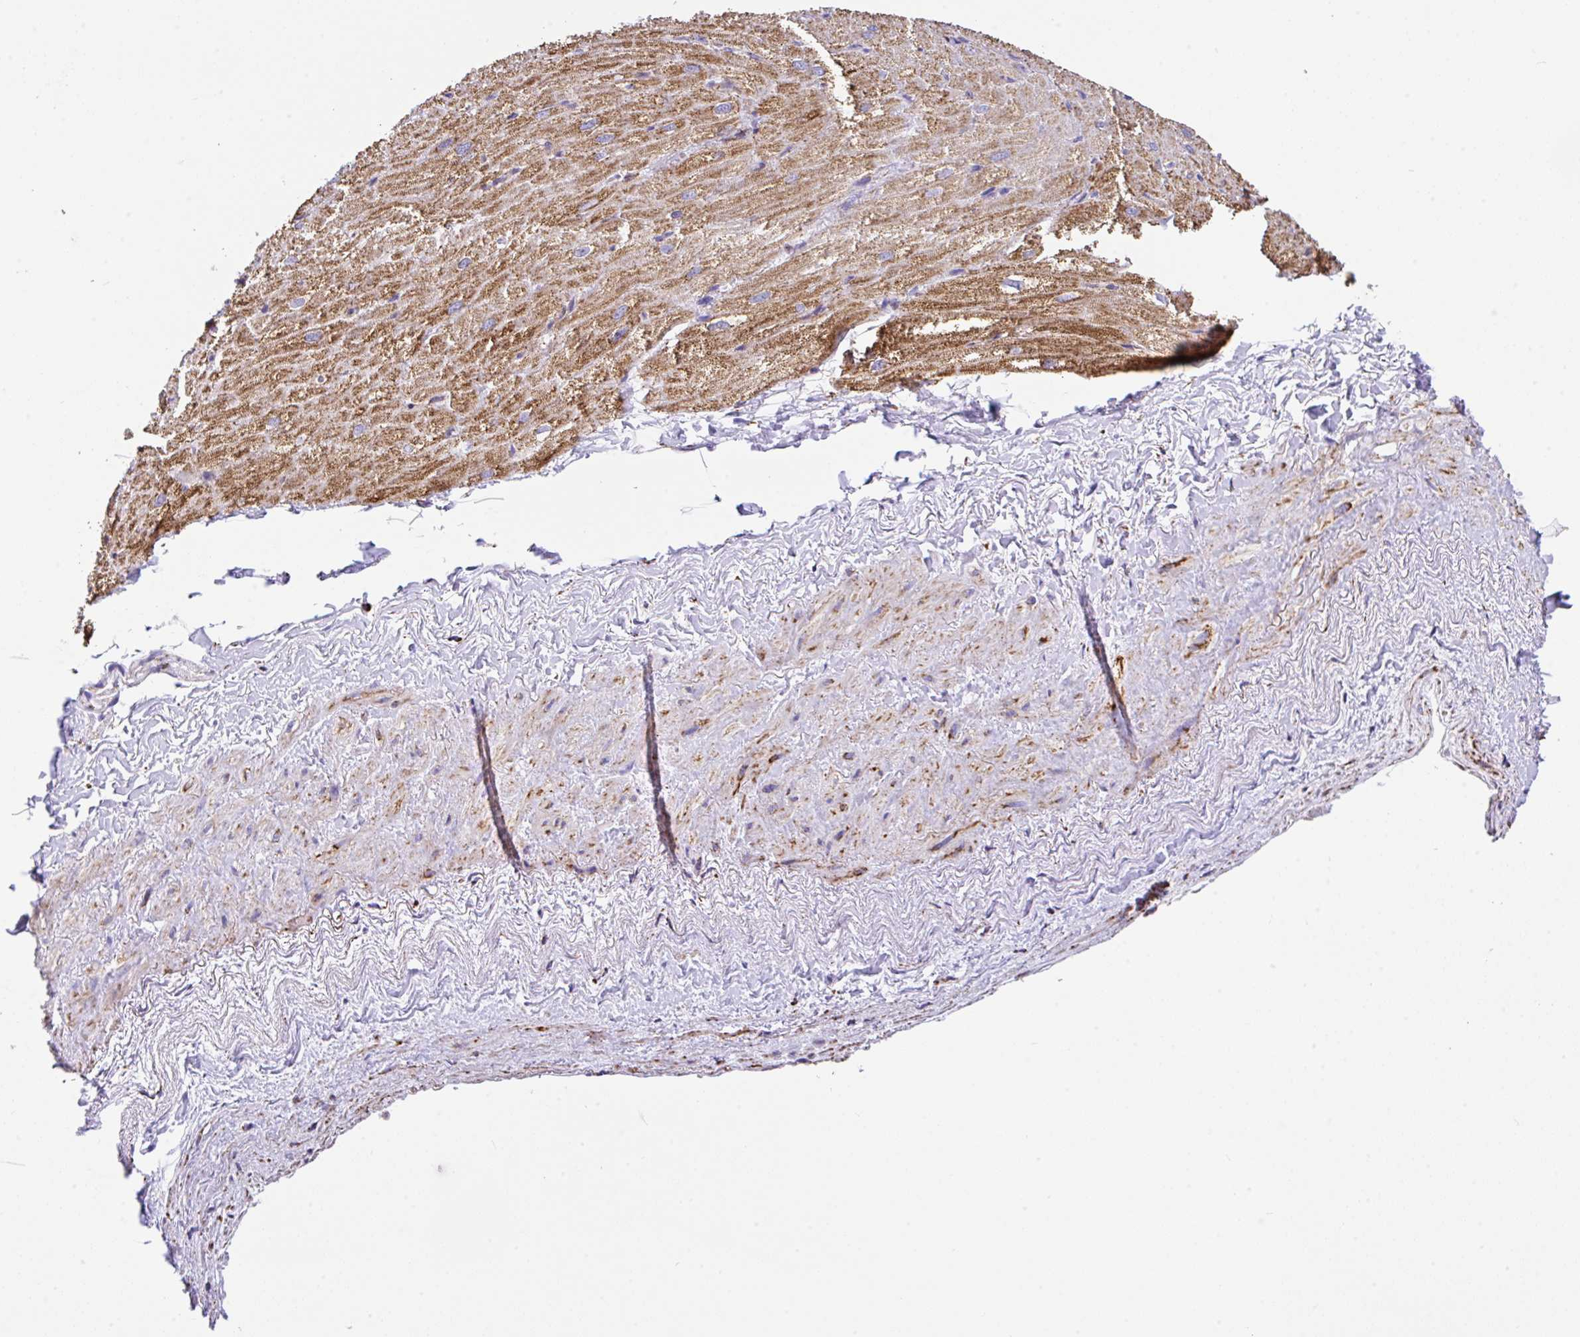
{"staining": {"intensity": "strong", "quantity": ">75%", "location": "cytoplasmic/membranous"}, "tissue": "heart muscle", "cell_type": "Cardiomyocytes", "image_type": "normal", "snomed": [{"axis": "morphology", "description": "Normal tissue, NOS"}, {"axis": "topography", "description": "Heart"}], "caption": "This micrograph displays normal heart muscle stained with immunohistochemistry to label a protein in brown. The cytoplasmic/membranous of cardiomyocytes show strong positivity for the protein. Nuclei are counter-stained blue.", "gene": "ANKRD33B", "patient": {"sex": "male", "age": 62}}